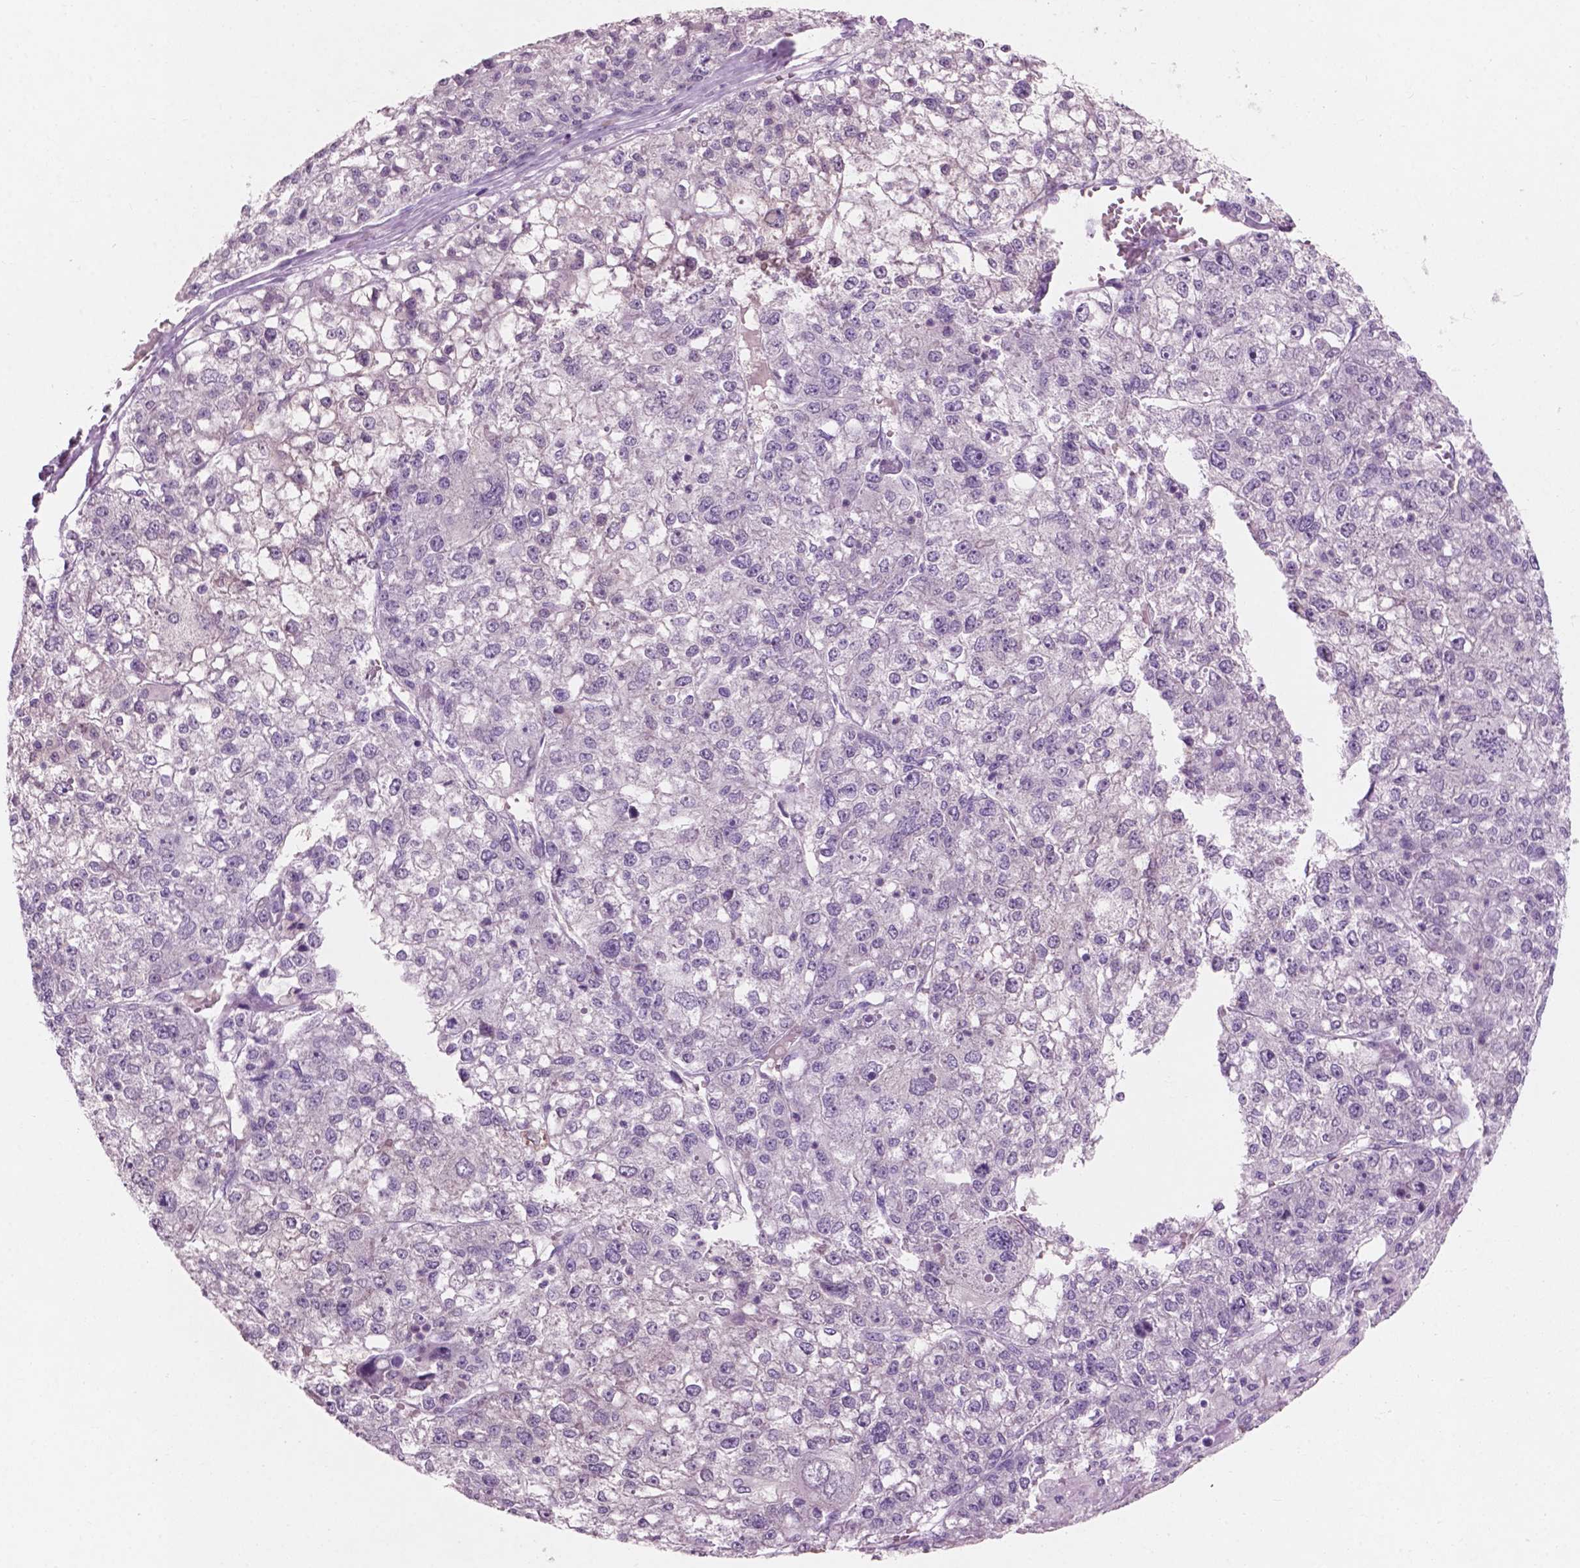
{"staining": {"intensity": "negative", "quantity": "none", "location": "none"}, "tissue": "liver cancer", "cell_type": "Tumor cells", "image_type": "cancer", "snomed": [{"axis": "morphology", "description": "Carcinoma, Hepatocellular, NOS"}, {"axis": "topography", "description": "Liver"}], "caption": "Immunohistochemical staining of liver cancer exhibits no significant positivity in tumor cells.", "gene": "AWAT1", "patient": {"sex": "male", "age": 56}}